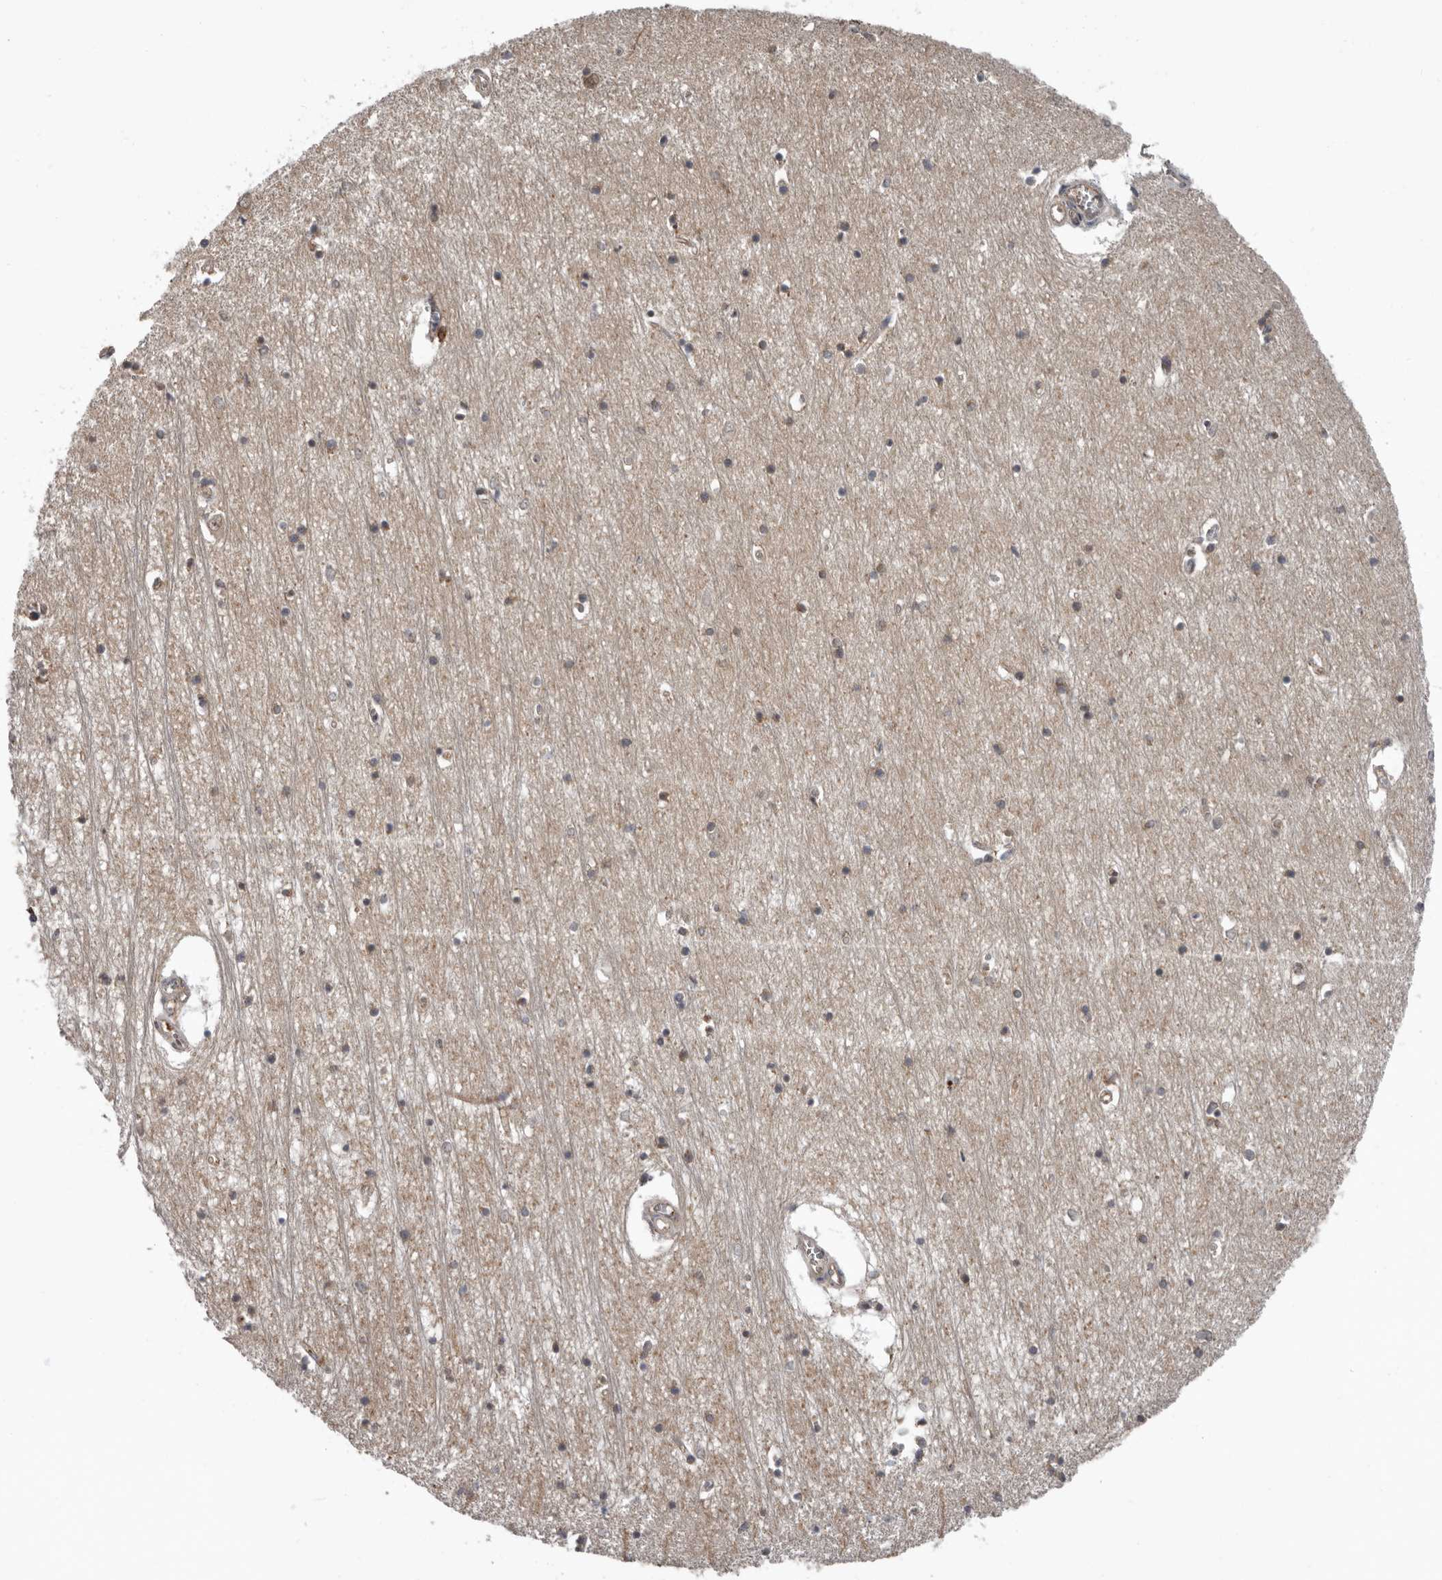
{"staining": {"intensity": "weak", "quantity": "25%-75%", "location": "cytoplasmic/membranous"}, "tissue": "hippocampus", "cell_type": "Glial cells", "image_type": "normal", "snomed": [{"axis": "morphology", "description": "Normal tissue, NOS"}, {"axis": "topography", "description": "Hippocampus"}], "caption": "Protein expression analysis of benign human hippocampus reveals weak cytoplasmic/membranous positivity in about 25%-75% of glial cells. (DAB IHC, brown staining for protein, blue staining for nuclei).", "gene": "FGFR4", "patient": {"sex": "male", "age": 70}}